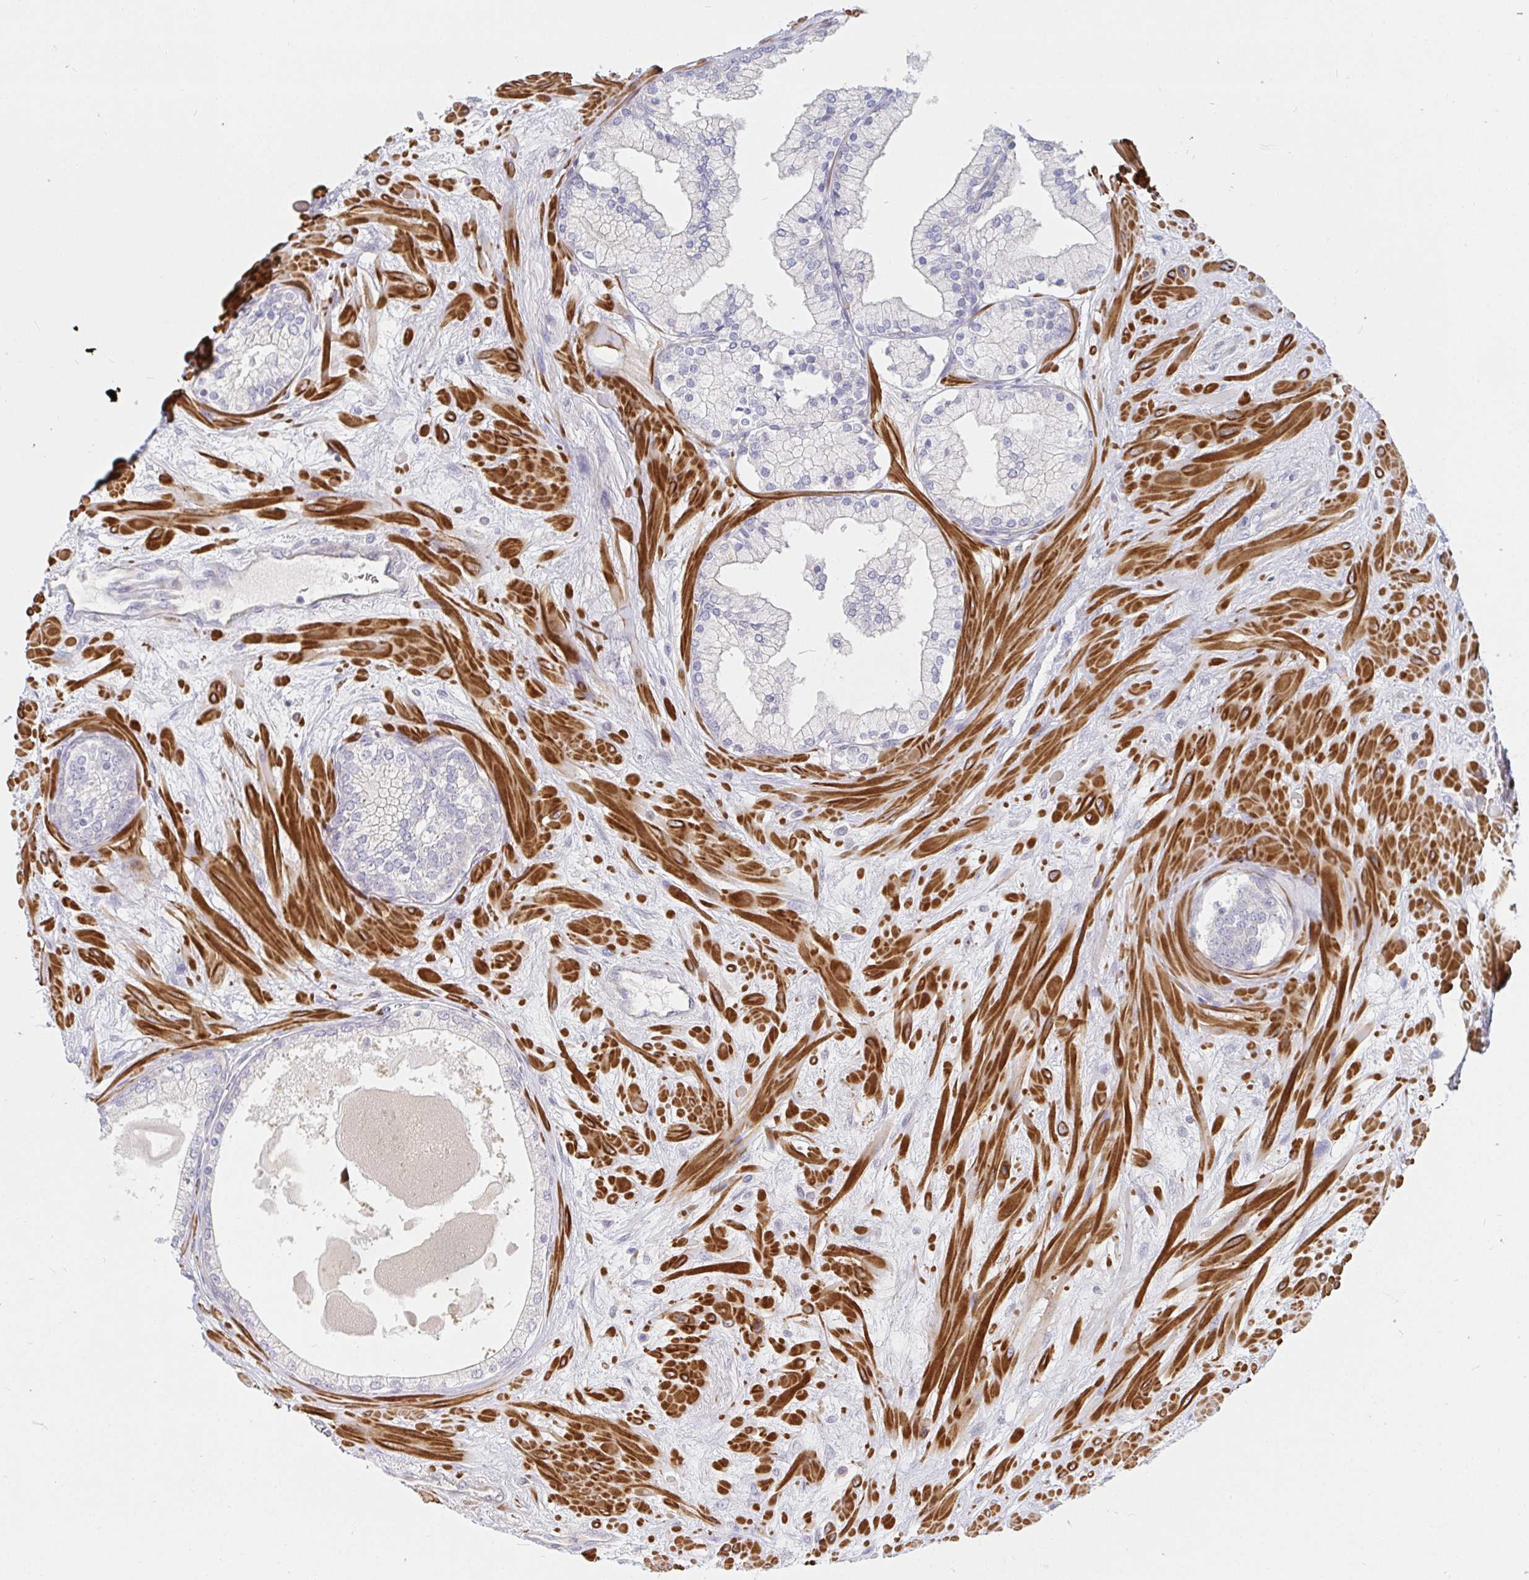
{"staining": {"intensity": "weak", "quantity": "25%-75%", "location": "cytoplasmic/membranous"}, "tissue": "prostate", "cell_type": "Glandular cells", "image_type": "normal", "snomed": [{"axis": "morphology", "description": "Normal tissue, NOS"}, {"axis": "topography", "description": "Prostate"}, {"axis": "topography", "description": "Peripheral nerve tissue"}], "caption": "Immunohistochemical staining of unremarkable human prostate displays low levels of weak cytoplasmic/membranous staining in approximately 25%-75% of glandular cells. The staining is performed using DAB brown chromogen to label protein expression. The nuclei are counter-stained blue using hematoxylin.", "gene": "SSH2", "patient": {"sex": "male", "age": 61}}